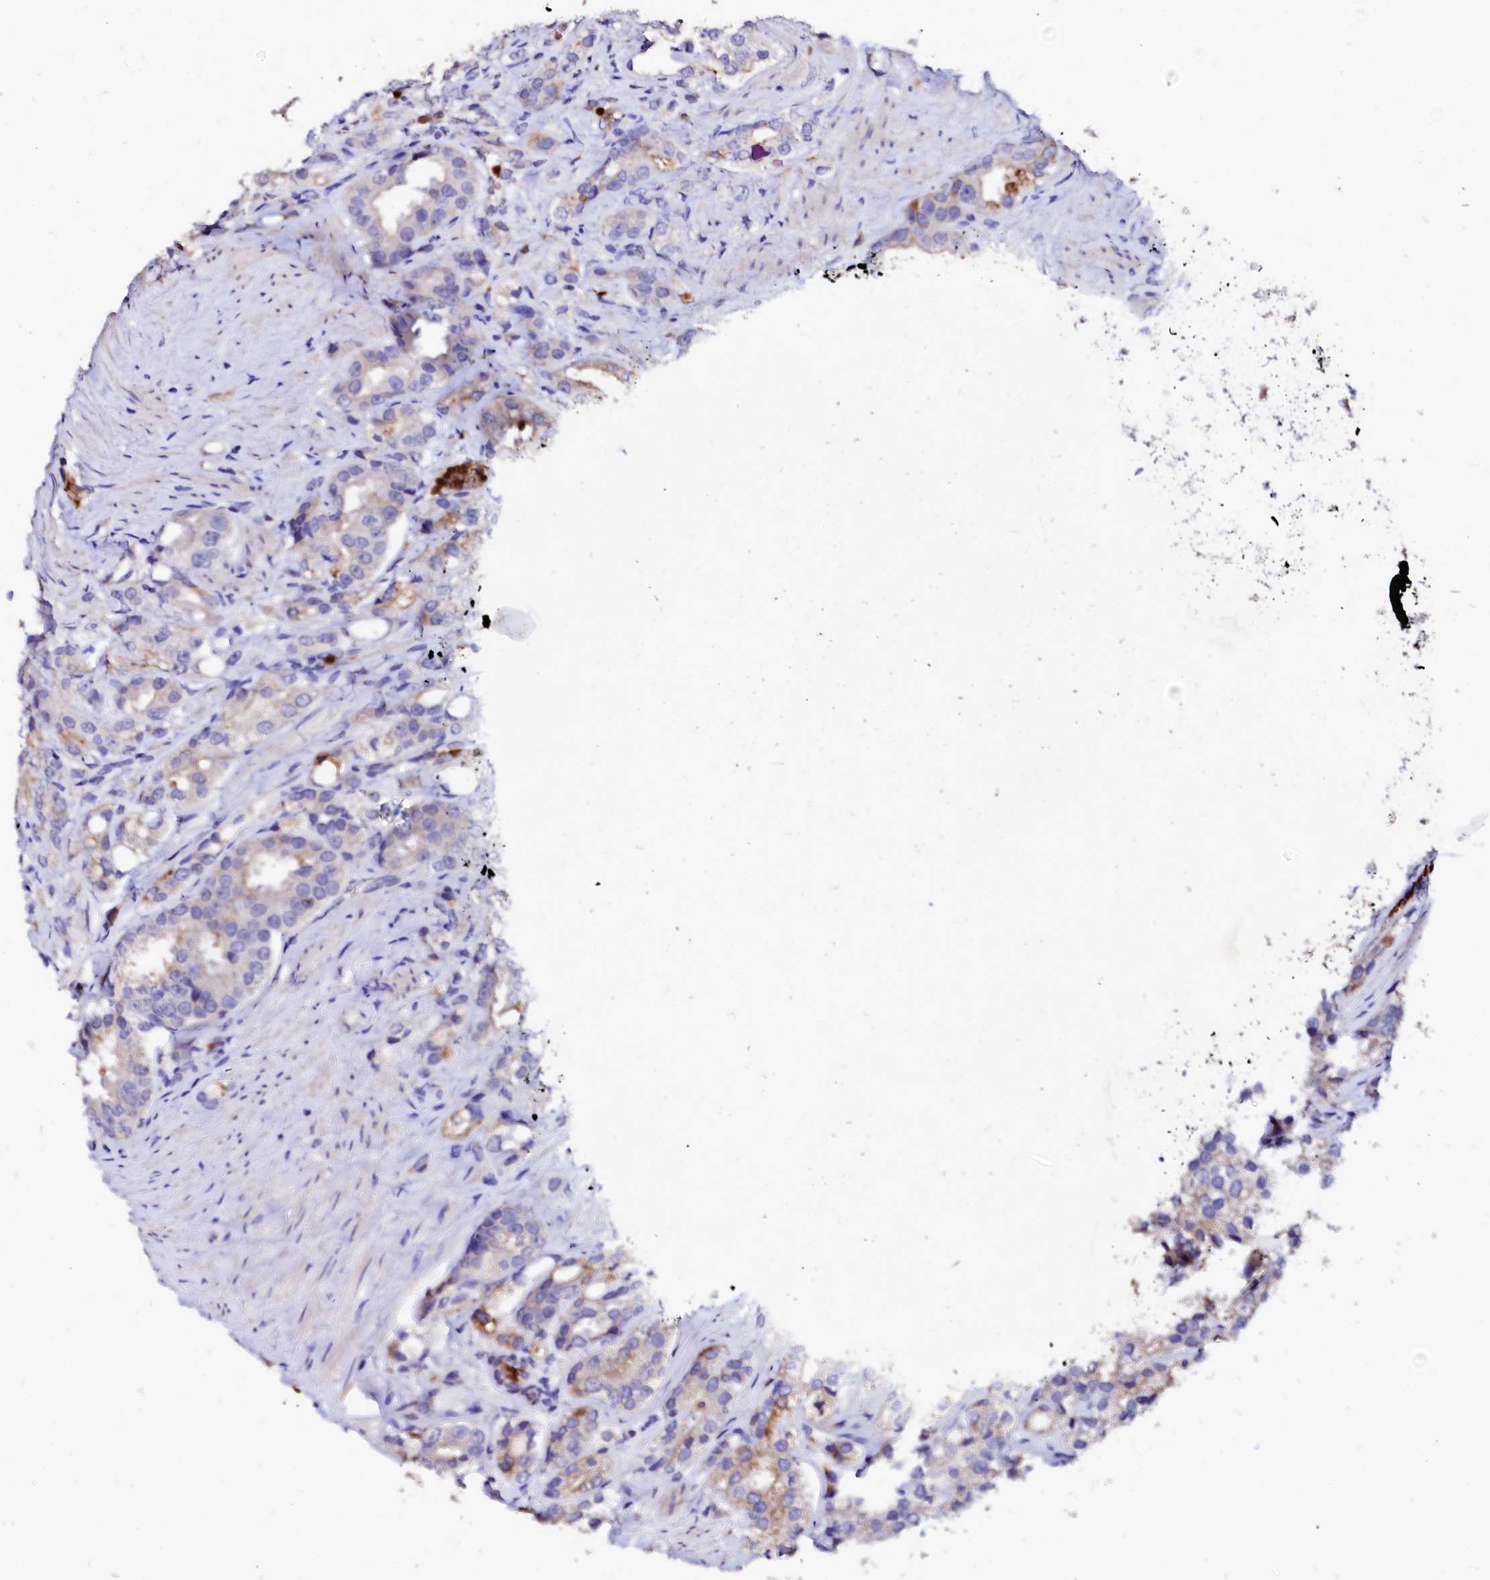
{"staining": {"intensity": "moderate", "quantity": "25%-75%", "location": "cytoplasmic/membranous"}, "tissue": "prostate cancer", "cell_type": "Tumor cells", "image_type": "cancer", "snomed": [{"axis": "morphology", "description": "Adenocarcinoma, NOS"}, {"axis": "topography", "description": "Prostate"}], "caption": "Immunohistochemical staining of human prostate cancer demonstrates moderate cytoplasmic/membranous protein positivity in approximately 25%-75% of tumor cells.", "gene": "RAB27A", "patient": {"sex": "male", "age": 79}}